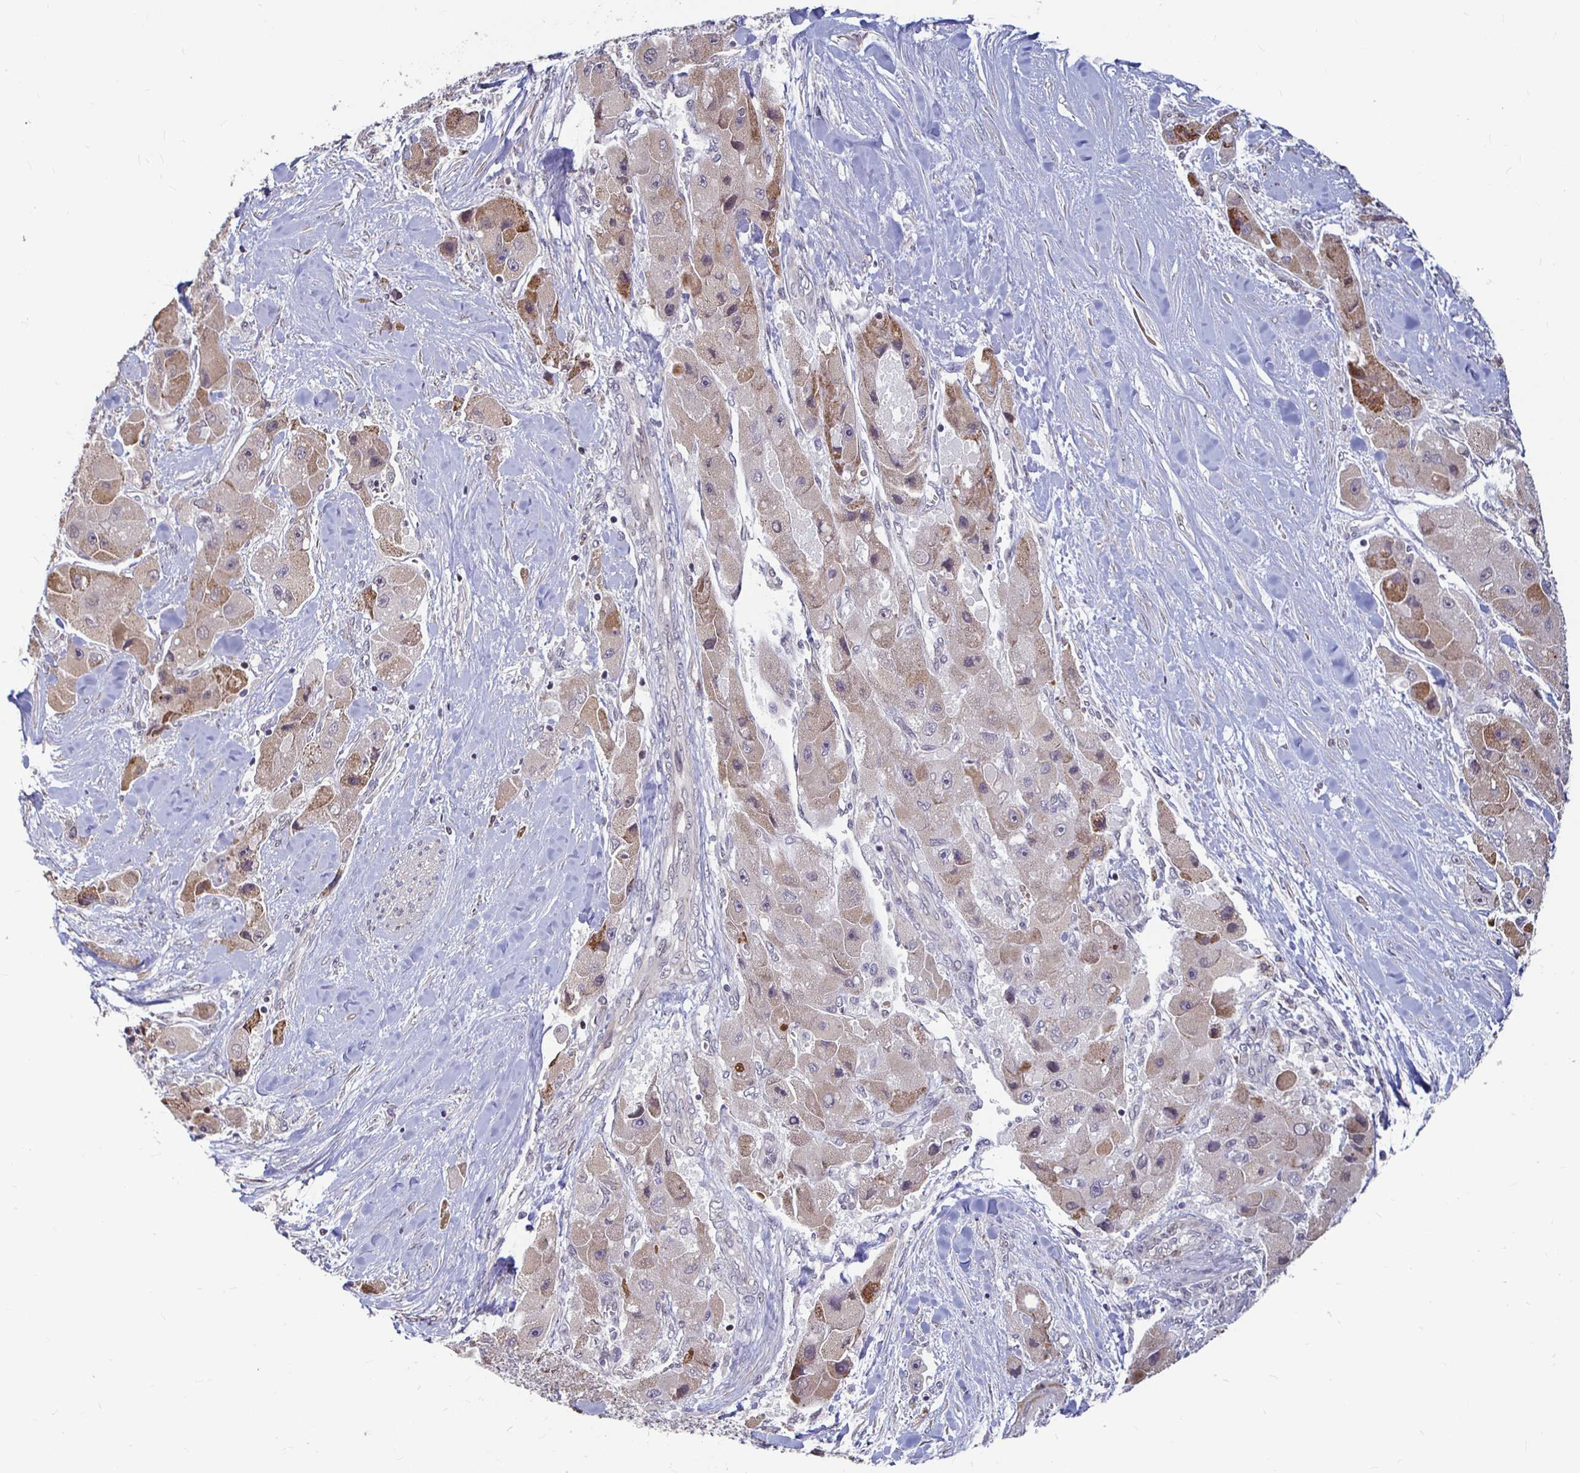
{"staining": {"intensity": "moderate", "quantity": "<25%", "location": "cytoplasmic/membranous"}, "tissue": "liver cancer", "cell_type": "Tumor cells", "image_type": "cancer", "snomed": [{"axis": "morphology", "description": "Carcinoma, Hepatocellular, NOS"}, {"axis": "topography", "description": "Liver"}], "caption": "Liver cancer (hepatocellular carcinoma) was stained to show a protein in brown. There is low levels of moderate cytoplasmic/membranous expression in about <25% of tumor cells. Using DAB (3,3'-diaminobenzidine) (brown) and hematoxylin (blue) stains, captured at high magnification using brightfield microscopy.", "gene": "CAPN11", "patient": {"sex": "male", "age": 24}}